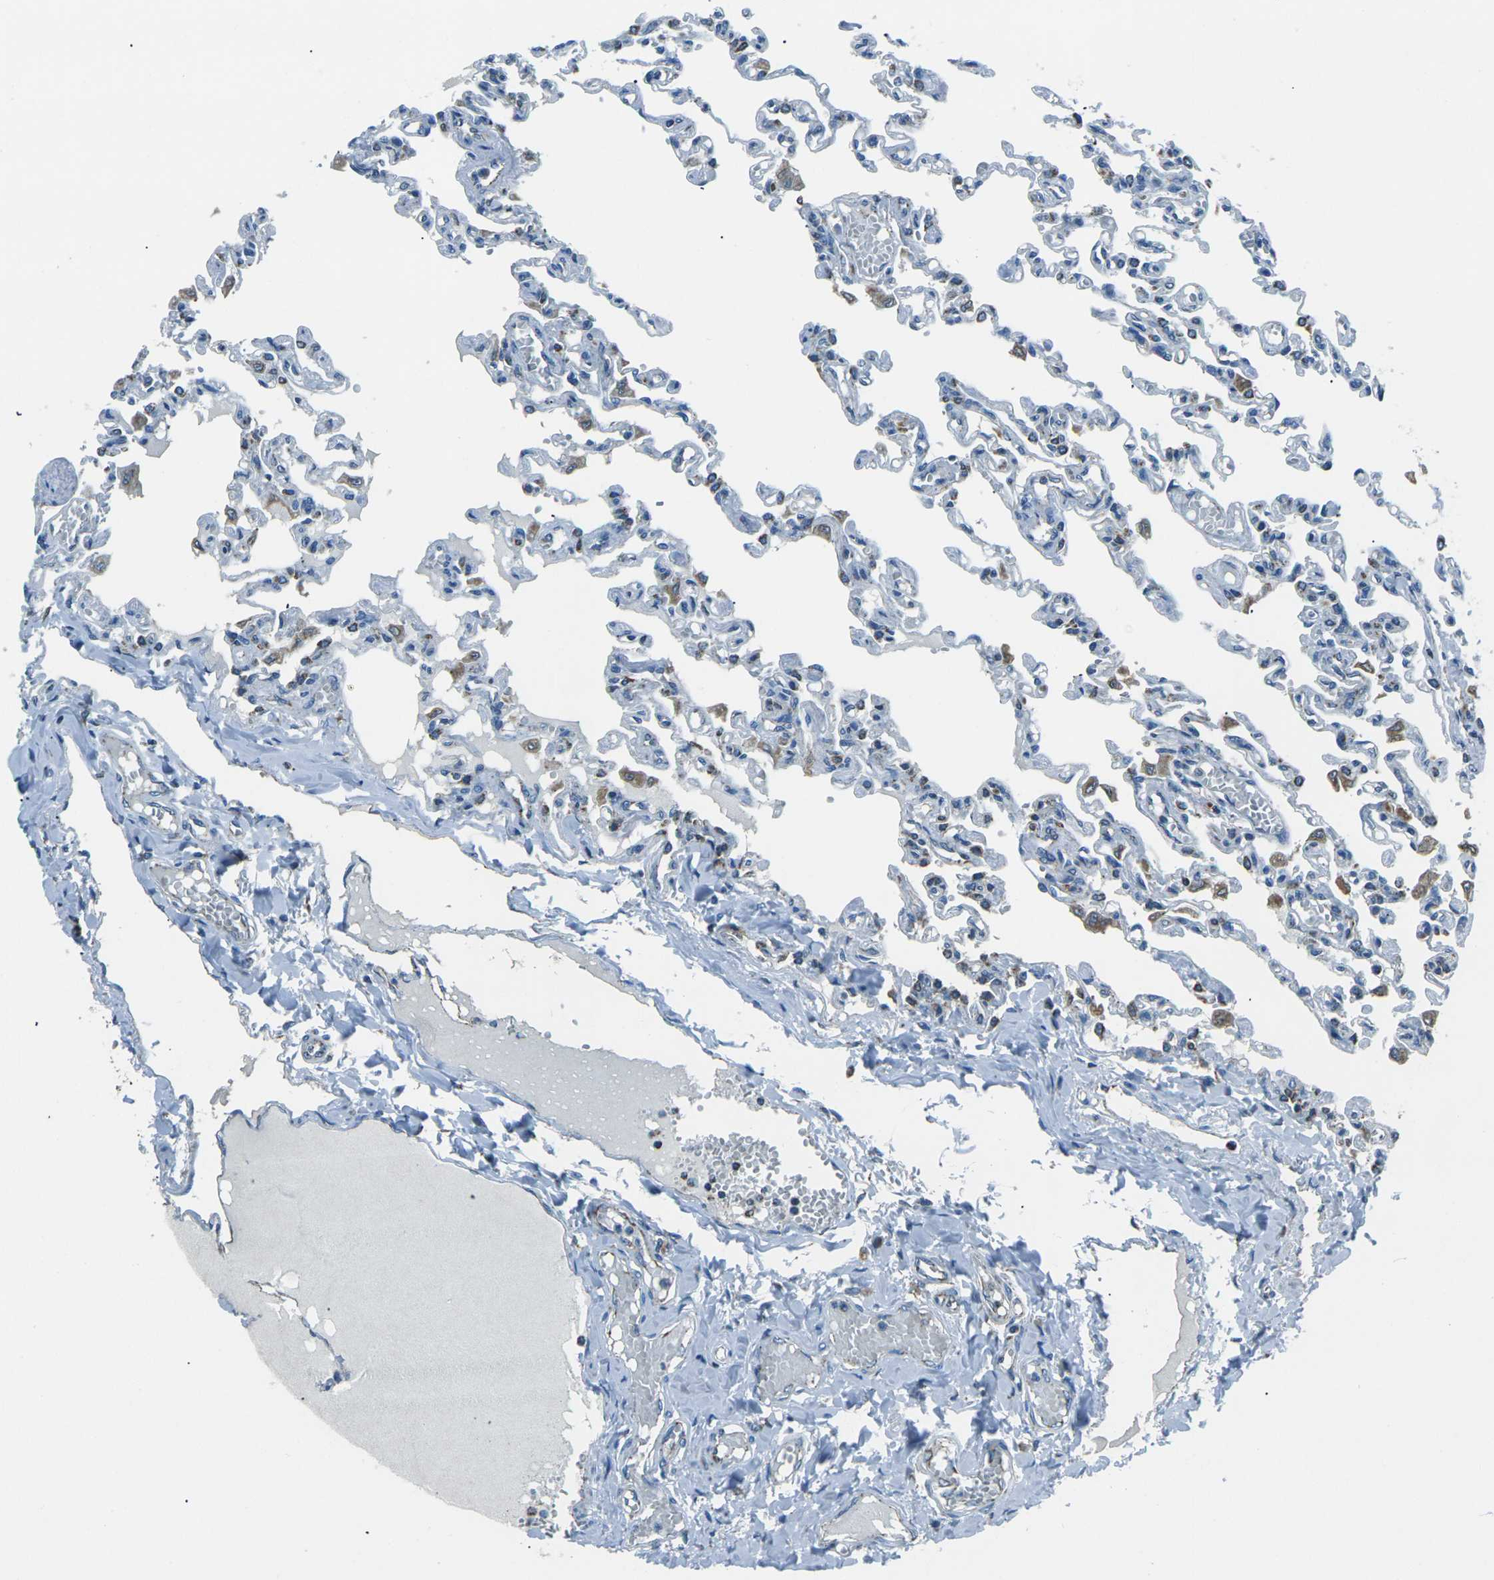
{"staining": {"intensity": "moderate", "quantity": "<25%", "location": "cytoplasmic/membranous"}, "tissue": "lung", "cell_type": "Alveolar cells", "image_type": "normal", "snomed": [{"axis": "morphology", "description": "Normal tissue, NOS"}, {"axis": "topography", "description": "Lung"}], "caption": "Lung stained for a protein reveals moderate cytoplasmic/membranous positivity in alveolar cells. The staining was performed using DAB (3,3'-diaminobenzidine) to visualize the protein expression in brown, while the nuclei were stained in blue with hematoxylin (Magnification: 20x).", "gene": "IRF3", "patient": {"sex": "male", "age": 21}}